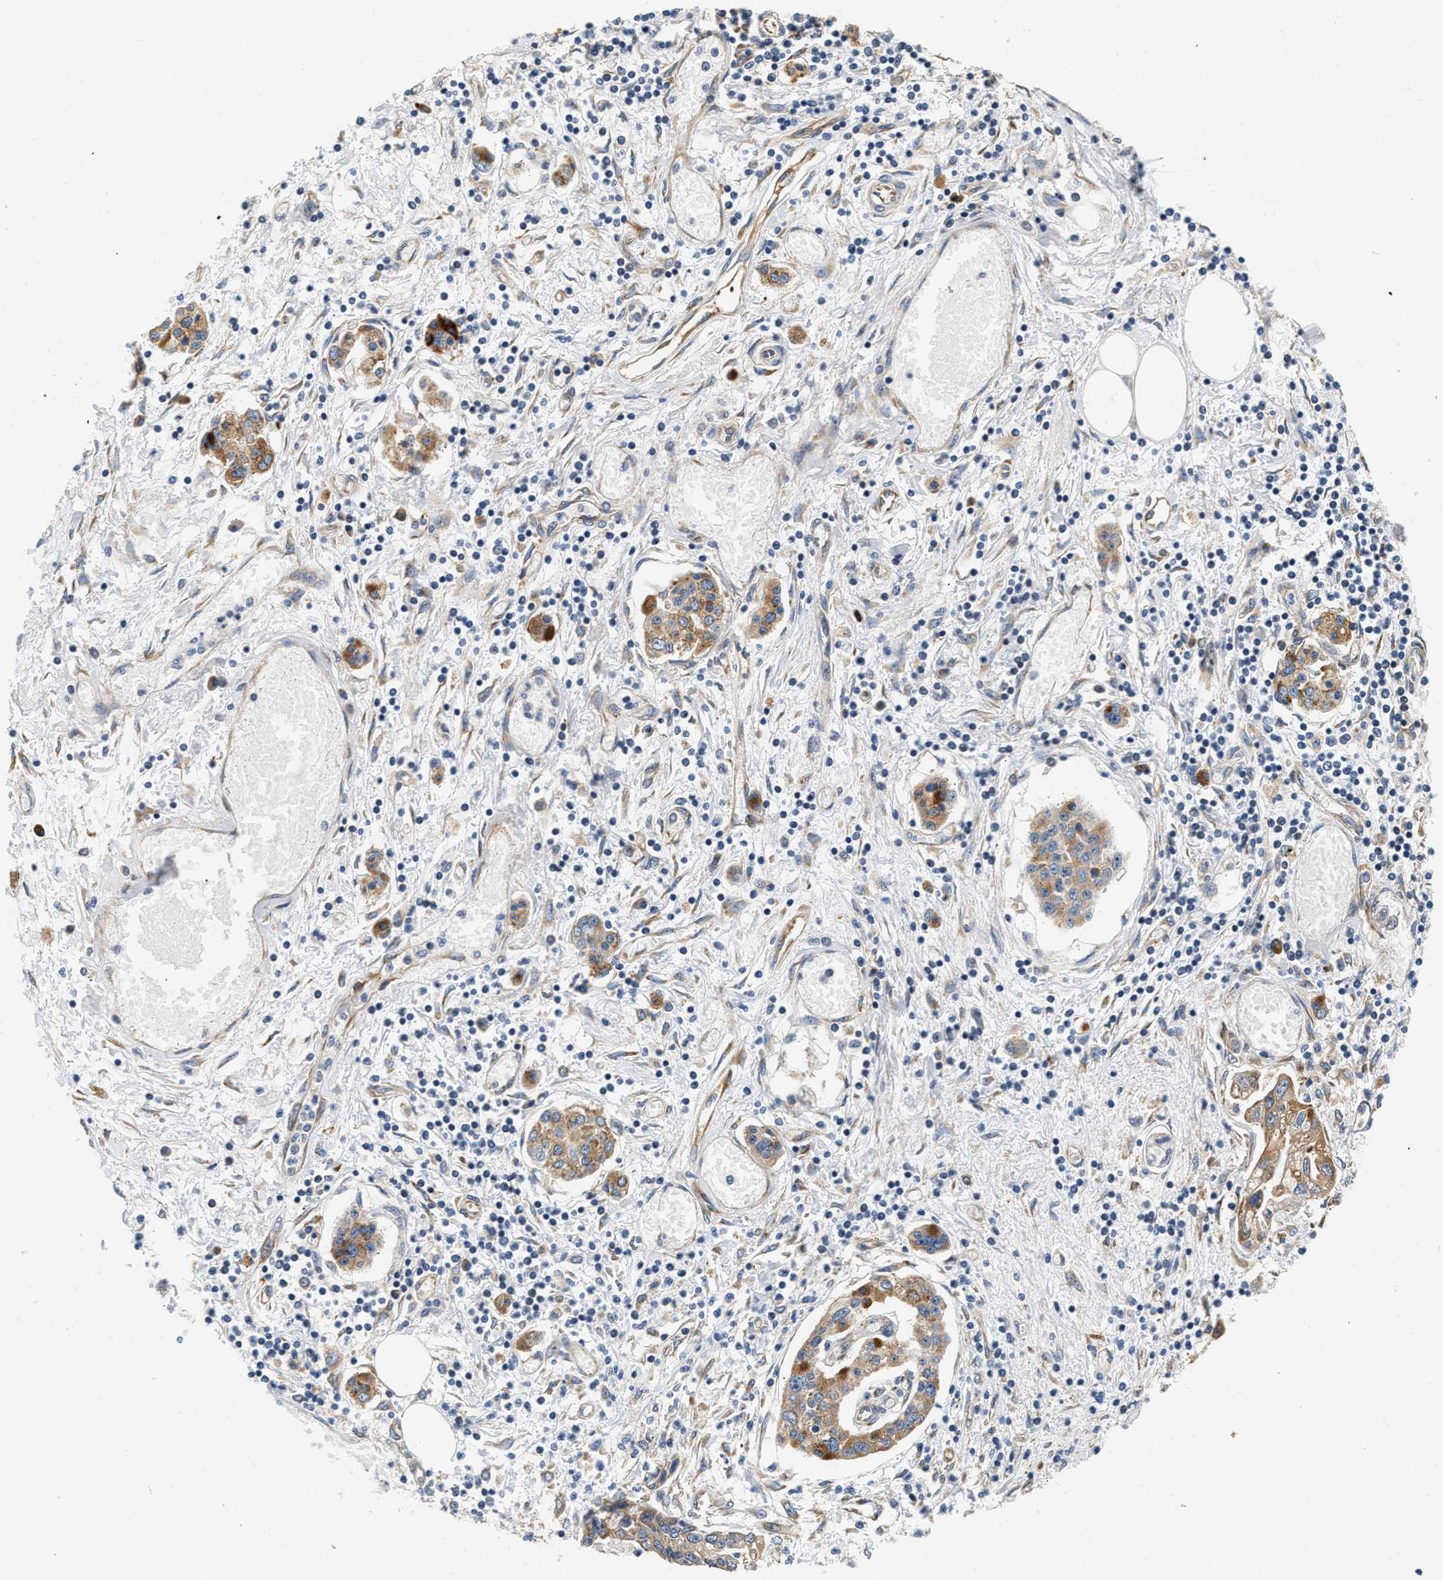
{"staining": {"intensity": "moderate", "quantity": ">75%", "location": "cytoplasmic/membranous"}, "tissue": "pancreatic cancer", "cell_type": "Tumor cells", "image_type": "cancer", "snomed": [{"axis": "morphology", "description": "Adenocarcinoma, NOS"}, {"axis": "topography", "description": "Pancreas"}], "caption": "Approximately >75% of tumor cells in human pancreatic cancer (adenocarcinoma) display moderate cytoplasmic/membranous protein positivity as visualized by brown immunohistochemical staining.", "gene": "IFT74", "patient": {"sex": "male", "age": 56}}